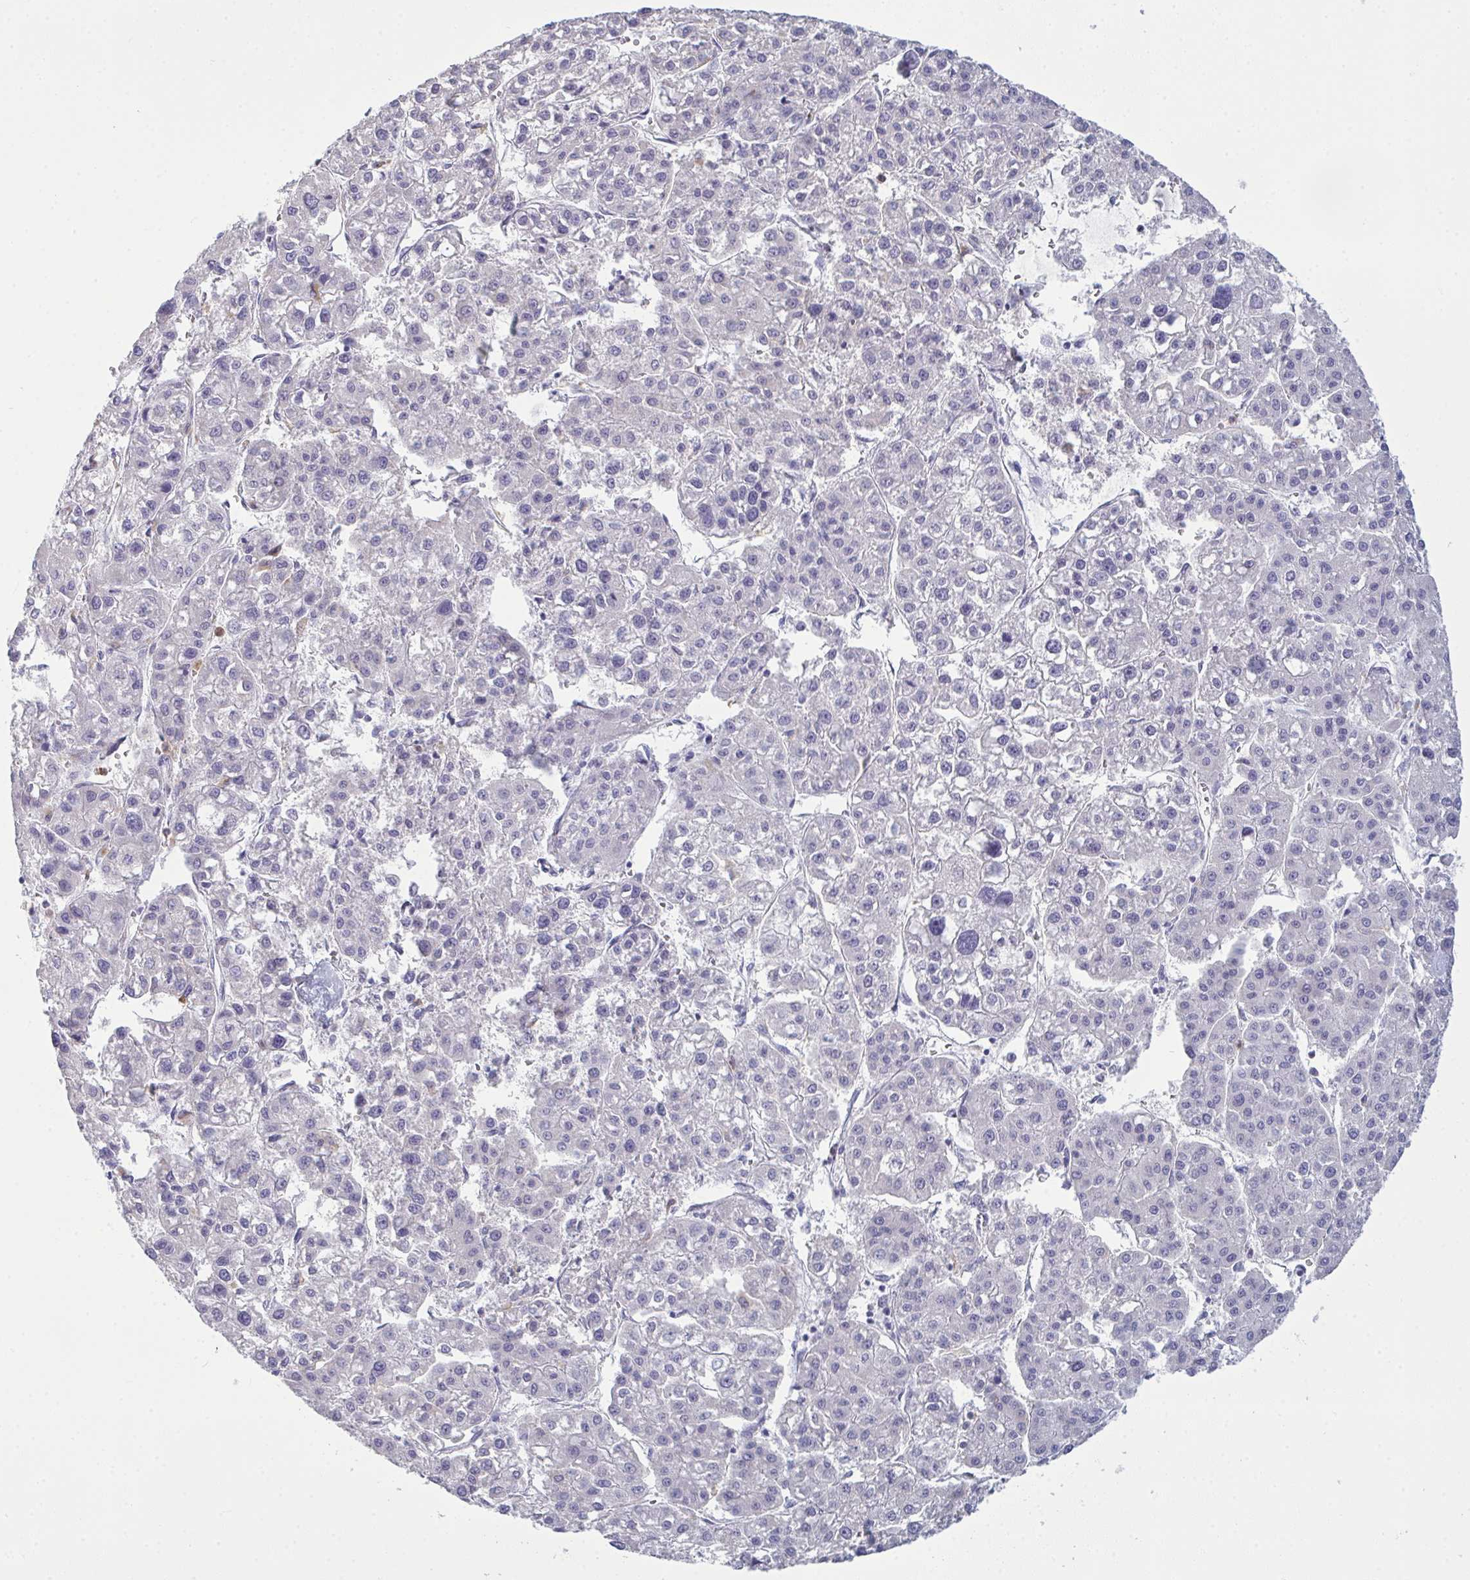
{"staining": {"intensity": "negative", "quantity": "none", "location": "none"}, "tissue": "liver cancer", "cell_type": "Tumor cells", "image_type": "cancer", "snomed": [{"axis": "morphology", "description": "Carcinoma, Hepatocellular, NOS"}, {"axis": "topography", "description": "Liver"}], "caption": "This photomicrograph is of hepatocellular carcinoma (liver) stained with immunohistochemistry (IHC) to label a protein in brown with the nuclei are counter-stained blue. There is no staining in tumor cells.", "gene": "SERPINB10", "patient": {"sex": "male", "age": 73}}